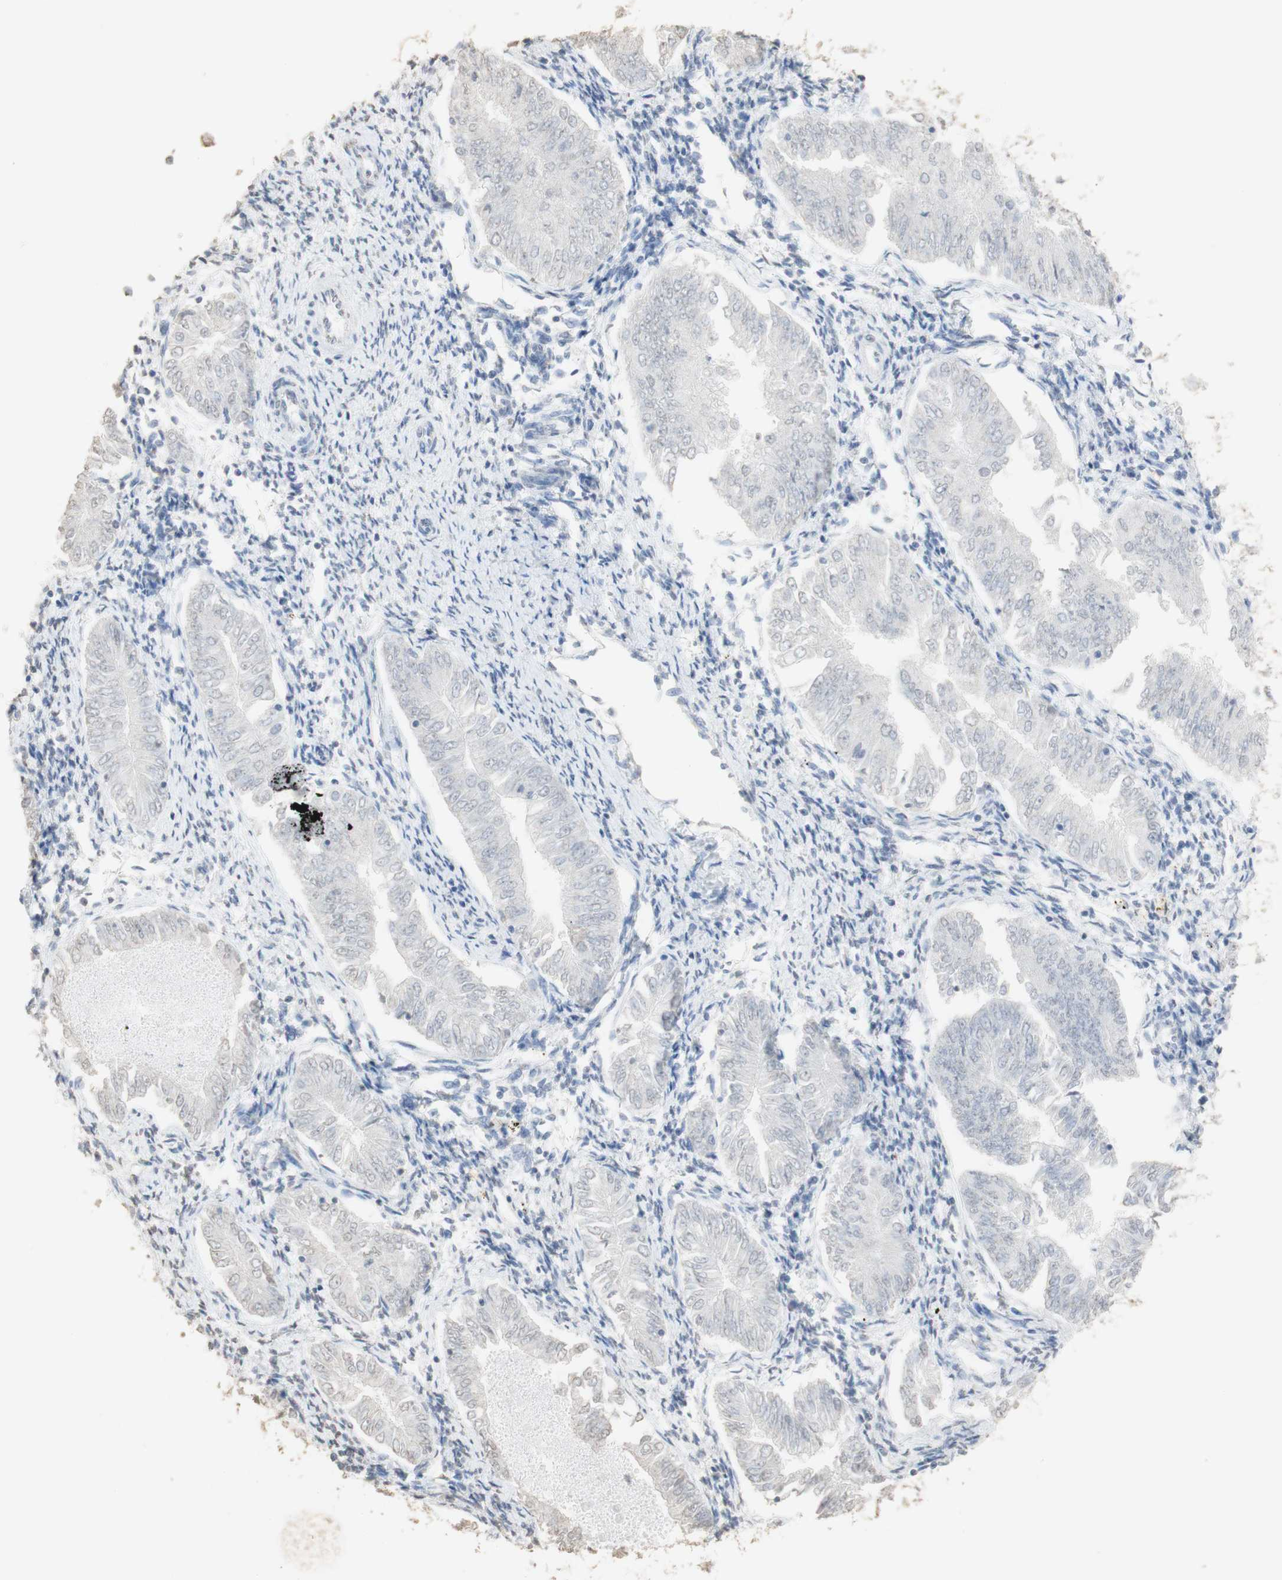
{"staining": {"intensity": "negative", "quantity": "none", "location": "none"}, "tissue": "endometrial cancer", "cell_type": "Tumor cells", "image_type": "cancer", "snomed": [{"axis": "morphology", "description": "Adenocarcinoma, NOS"}, {"axis": "topography", "description": "Endometrium"}], "caption": "Immunohistochemistry (IHC) of endometrial adenocarcinoma demonstrates no positivity in tumor cells.", "gene": "L1CAM", "patient": {"sex": "female", "age": 53}}